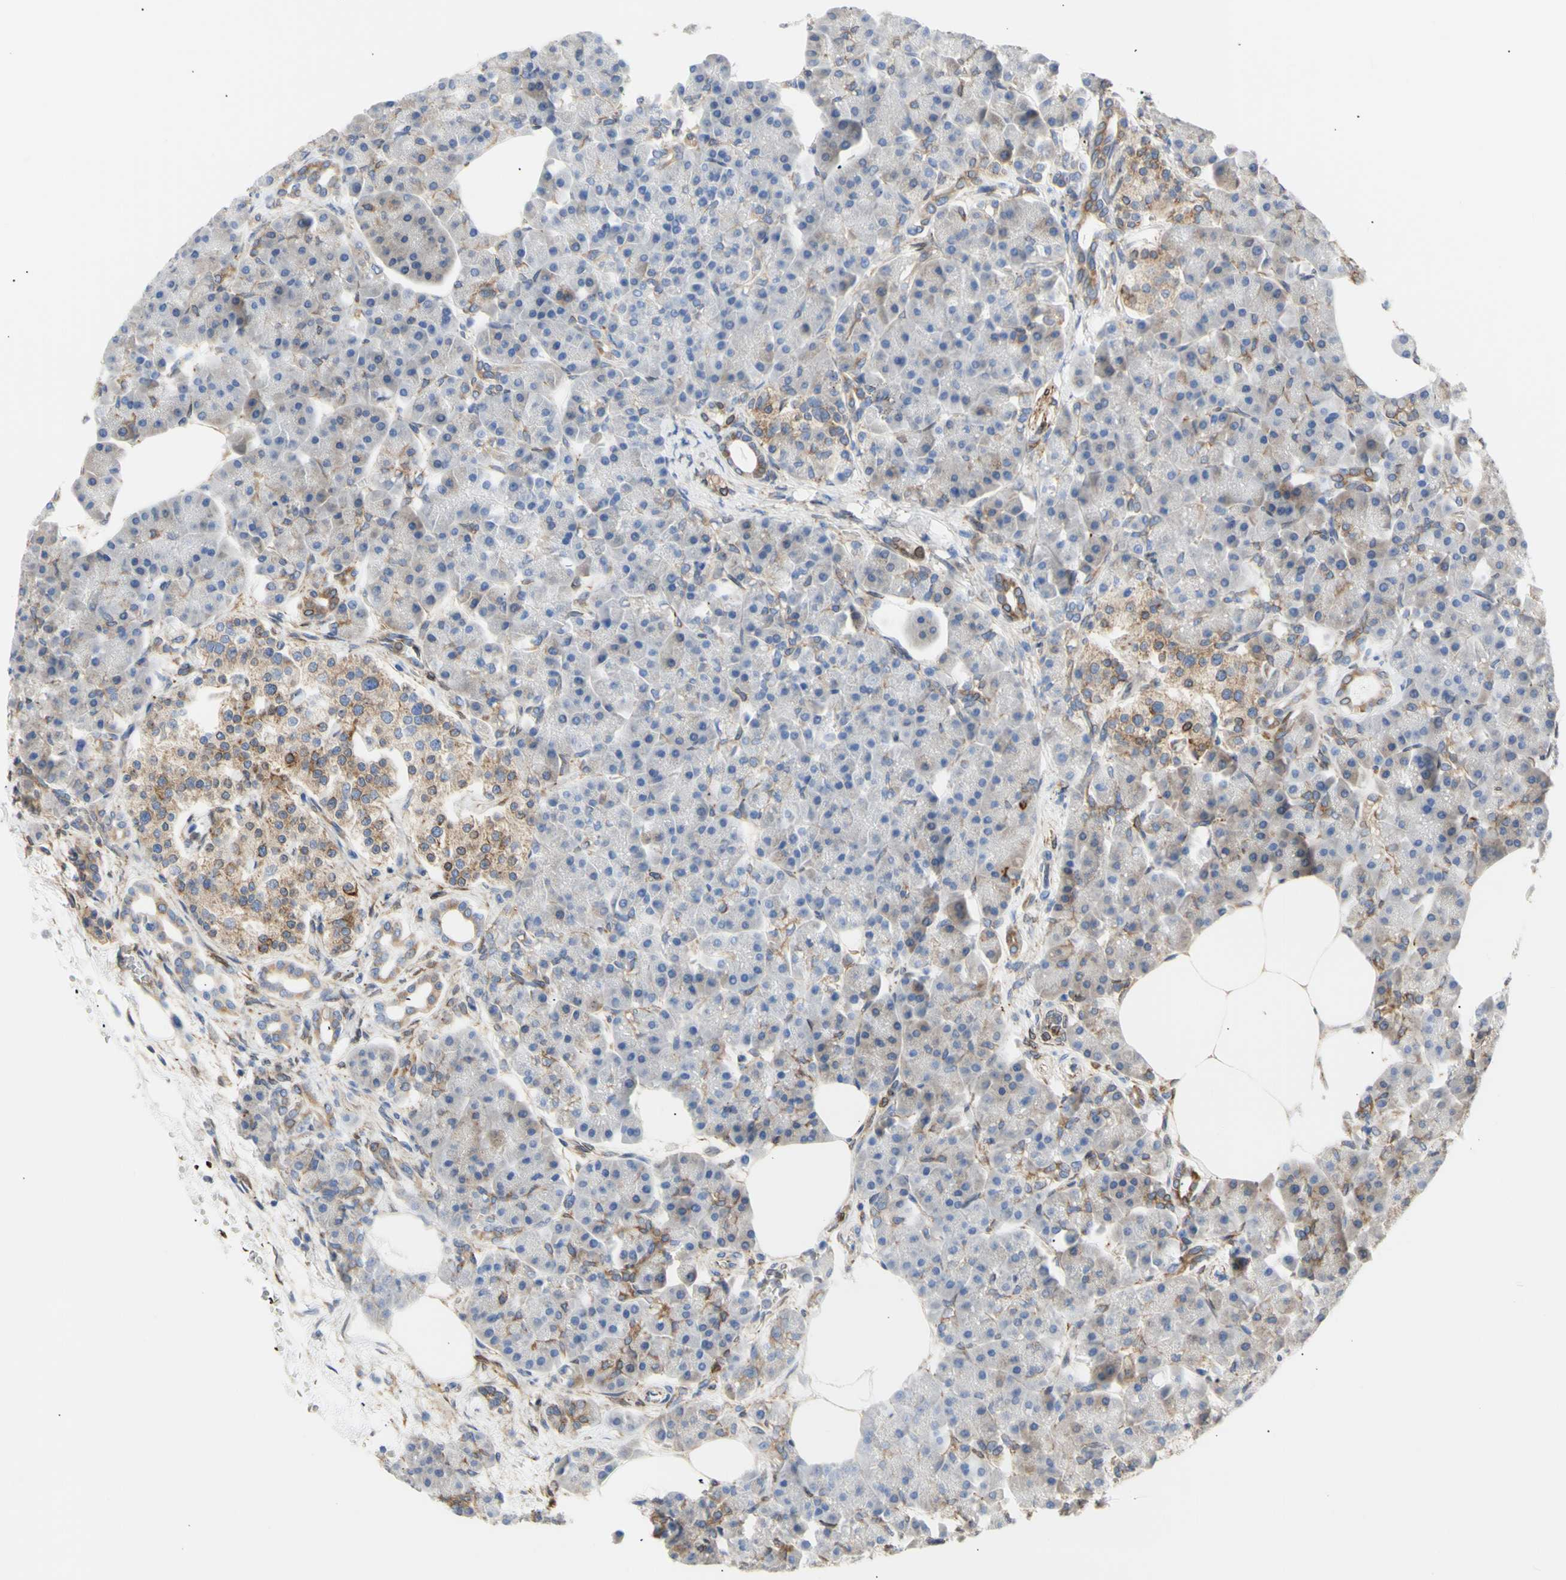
{"staining": {"intensity": "moderate", "quantity": "<25%", "location": "cytoplasmic/membranous"}, "tissue": "pancreas", "cell_type": "Exocrine glandular cells", "image_type": "normal", "snomed": [{"axis": "morphology", "description": "Normal tissue, NOS"}, {"axis": "topography", "description": "Pancreas"}], "caption": "Immunohistochemistry (IHC) image of normal human pancreas stained for a protein (brown), which exhibits low levels of moderate cytoplasmic/membranous positivity in approximately <25% of exocrine glandular cells.", "gene": "ERLIN1", "patient": {"sex": "female", "age": 70}}